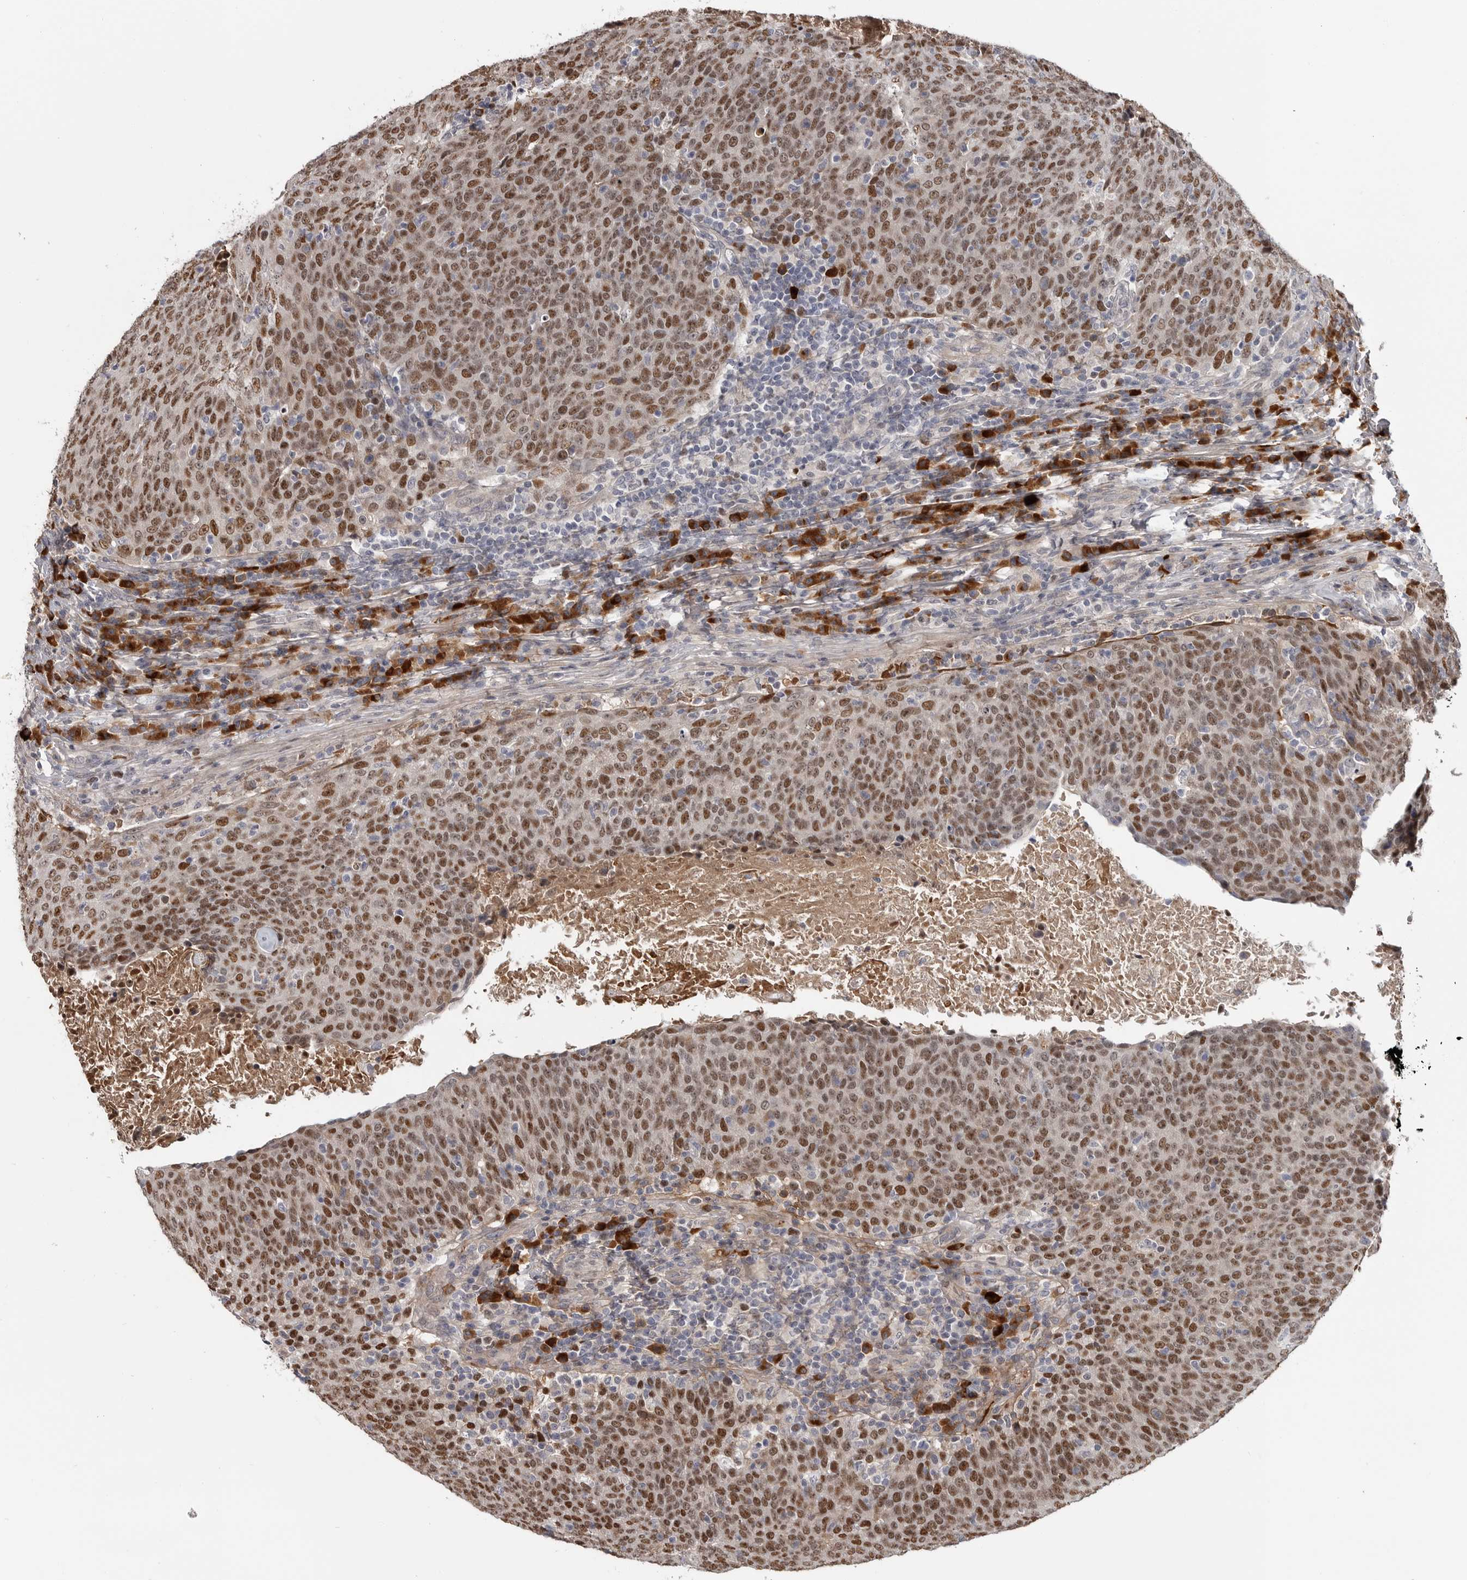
{"staining": {"intensity": "strong", "quantity": "25%-75%", "location": "cytoplasmic/membranous,nuclear"}, "tissue": "head and neck cancer", "cell_type": "Tumor cells", "image_type": "cancer", "snomed": [{"axis": "morphology", "description": "Squamous cell carcinoma, NOS"}, {"axis": "morphology", "description": "Squamous cell carcinoma, metastatic, NOS"}, {"axis": "topography", "description": "Lymph node"}, {"axis": "topography", "description": "Head-Neck"}], "caption": "A photomicrograph of head and neck squamous cell carcinoma stained for a protein exhibits strong cytoplasmic/membranous and nuclear brown staining in tumor cells. Nuclei are stained in blue.", "gene": "ZNF277", "patient": {"sex": "male", "age": 62}}